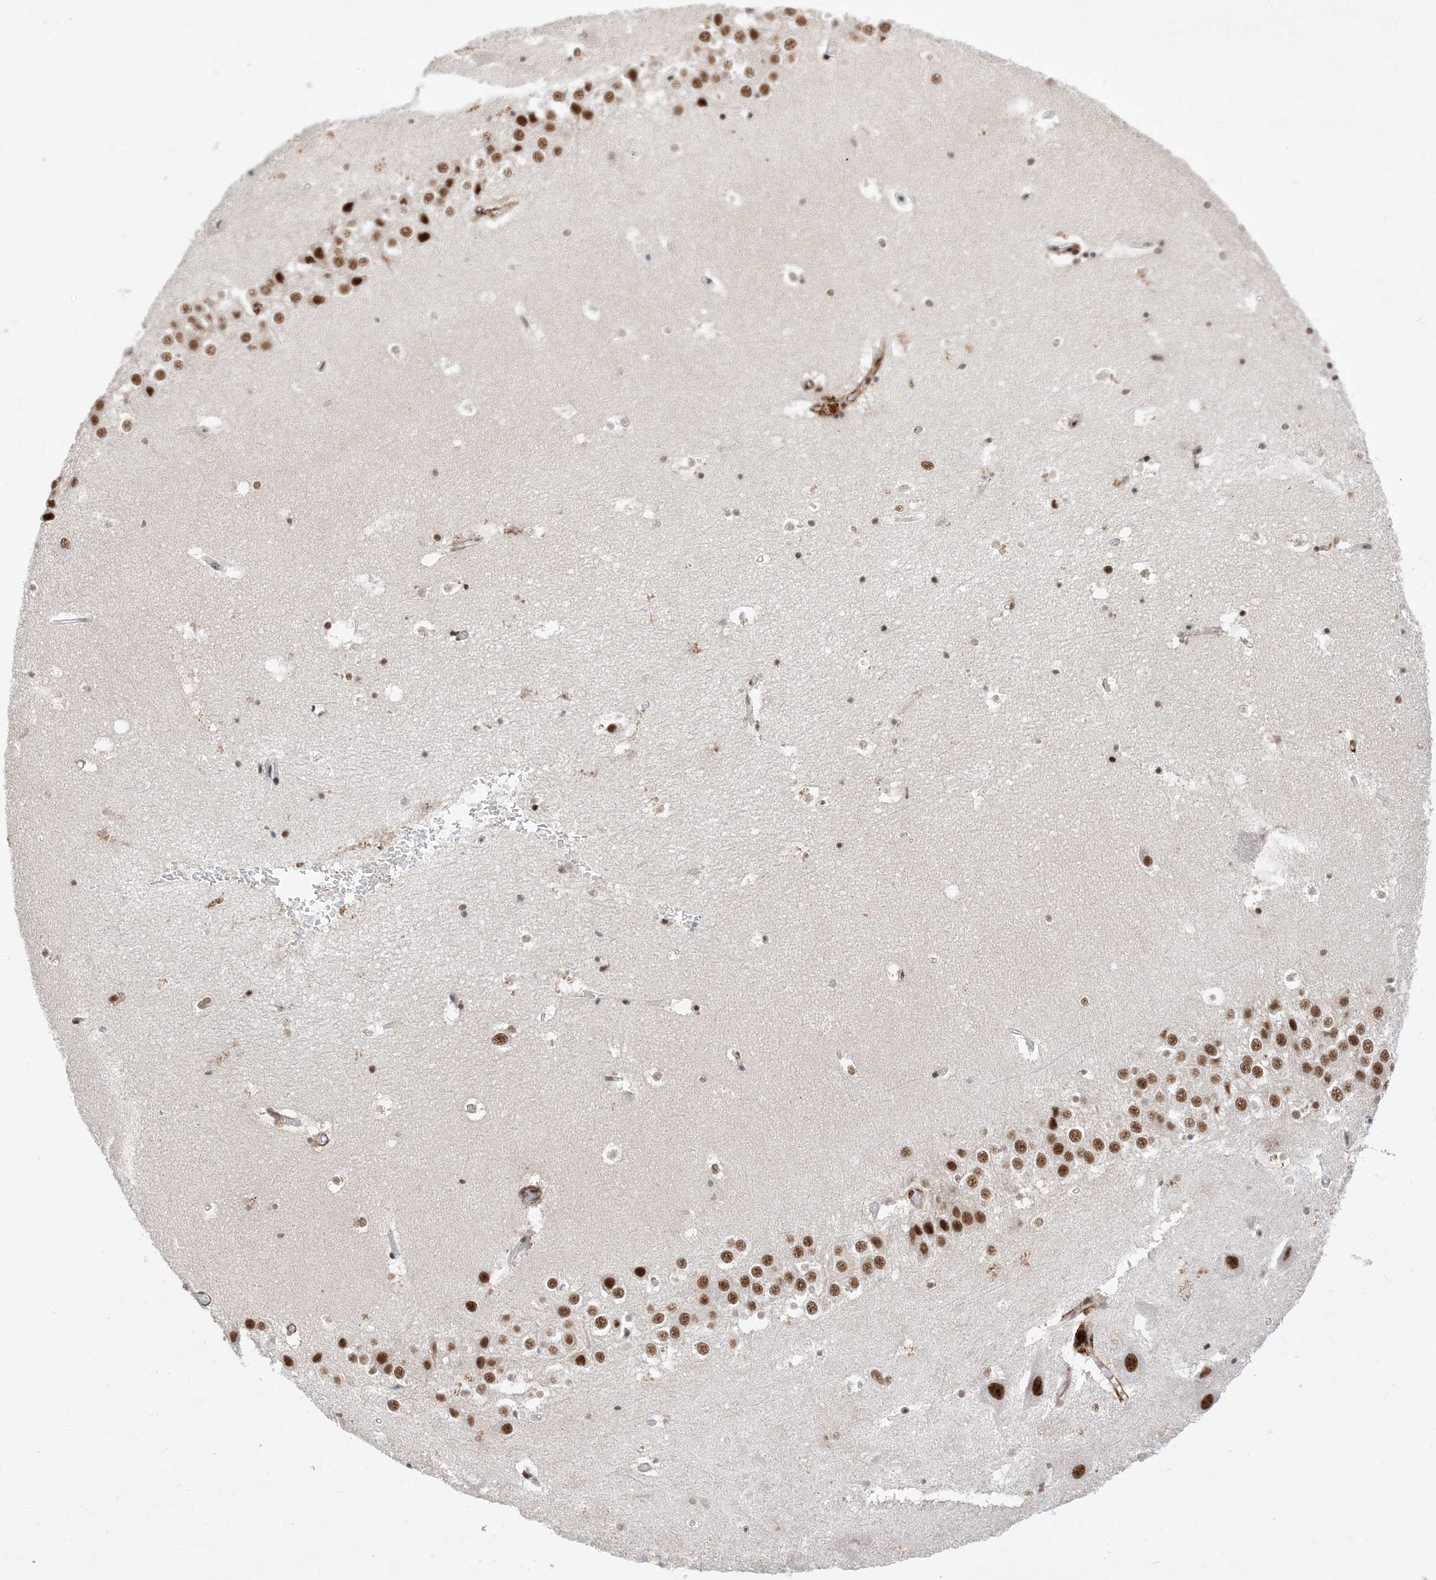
{"staining": {"intensity": "moderate", "quantity": "25%-75%", "location": "nuclear"}, "tissue": "hippocampus", "cell_type": "Glial cells", "image_type": "normal", "snomed": [{"axis": "morphology", "description": "Normal tissue, NOS"}, {"axis": "topography", "description": "Hippocampus"}], "caption": "Brown immunohistochemical staining in benign hippocampus reveals moderate nuclear positivity in approximately 25%-75% of glial cells.", "gene": "SF3A3", "patient": {"sex": "female", "age": 52}}